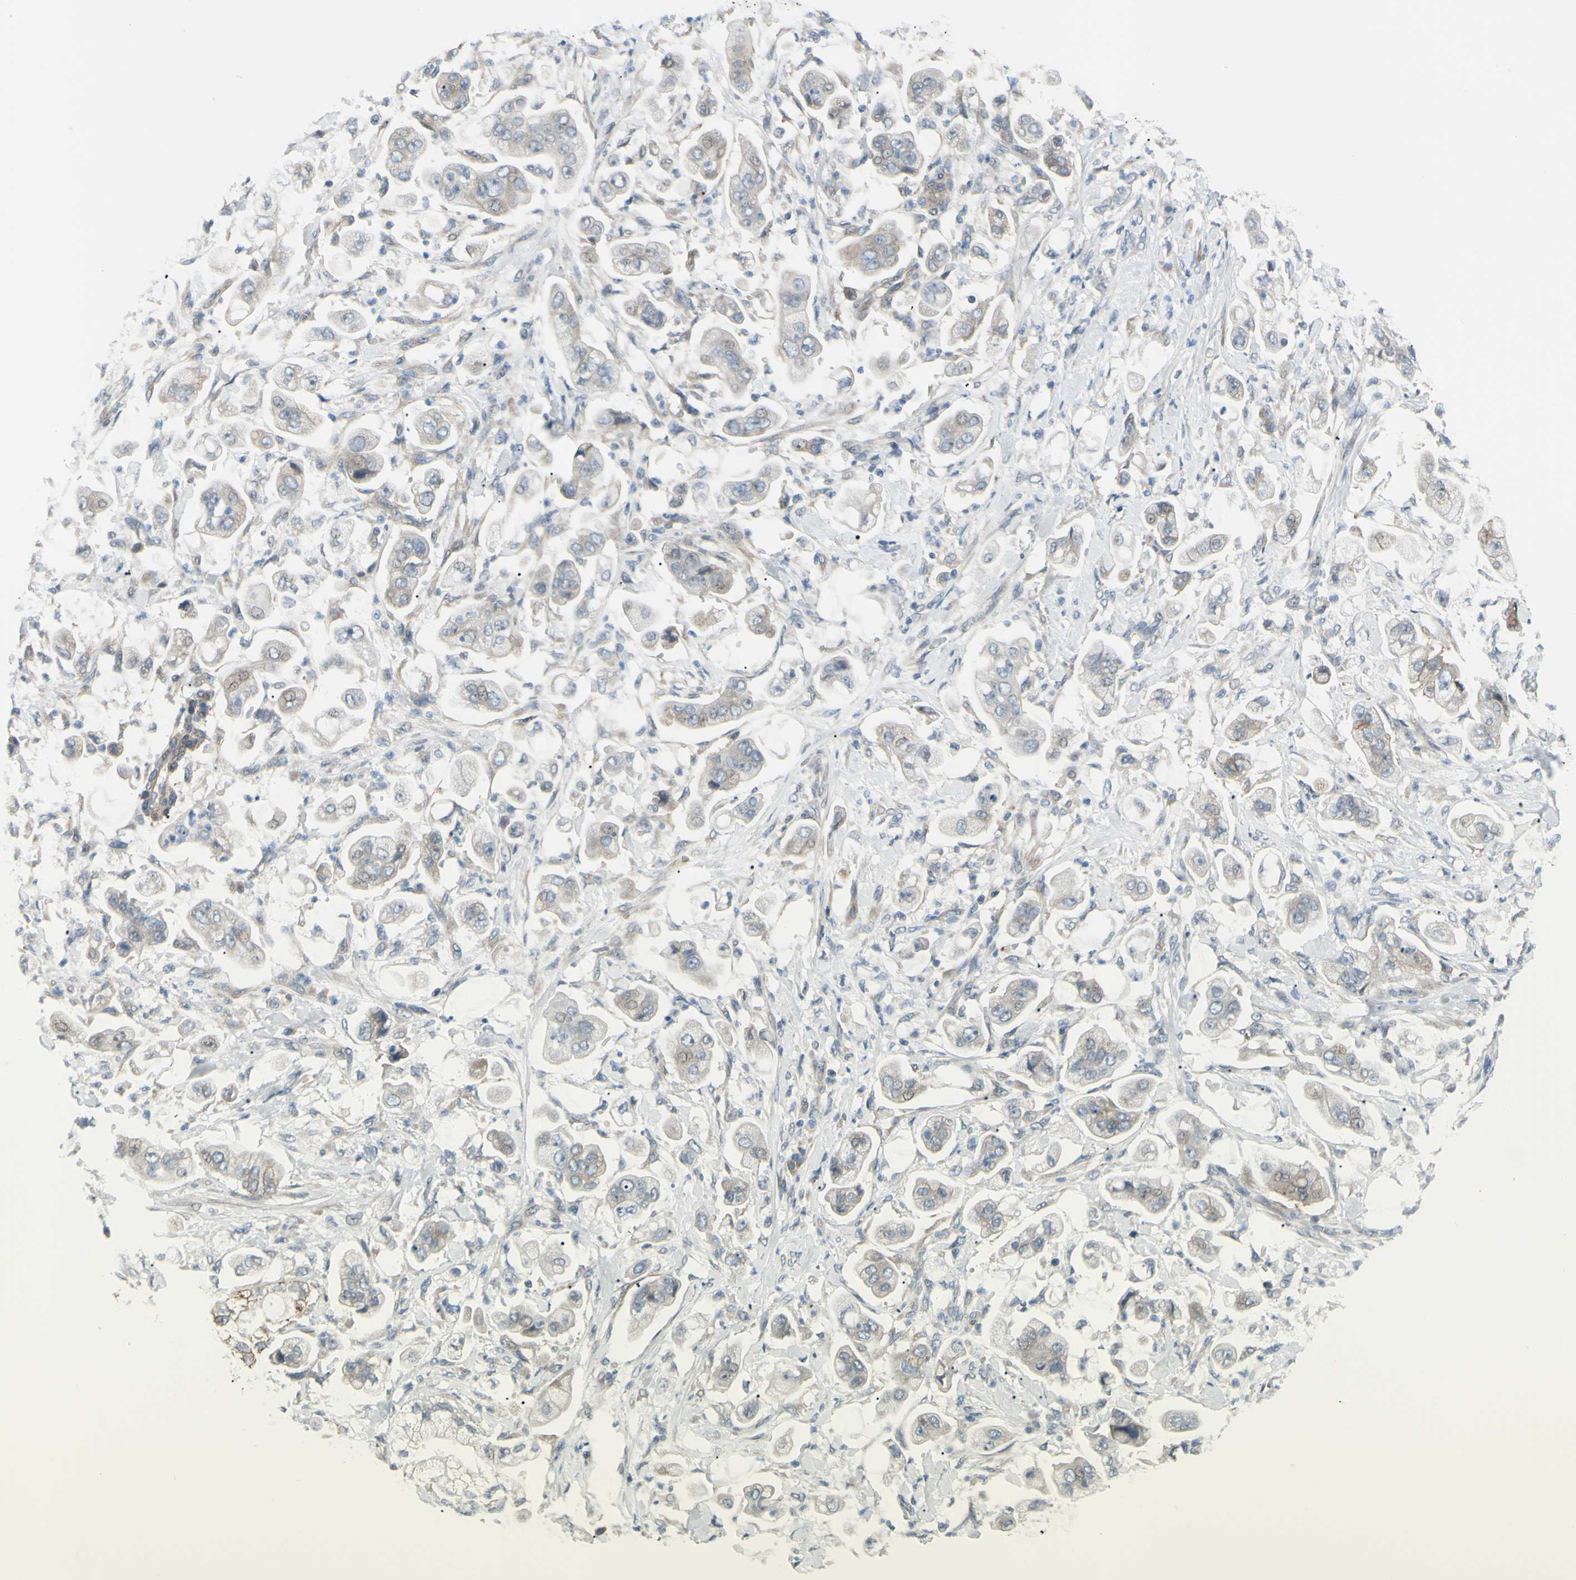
{"staining": {"intensity": "weak", "quantity": ">75%", "location": "cytoplasmic/membranous"}, "tissue": "stomach cancer", "cell_type": "Tumor cells", "image_type": "cancer", "snomed": [{"axis": "morphology", "description": "Adenocarcinoma, NOS"}, {"axis": "topography", "description": "Stomach"}], "caption": "IHC of human stomach cancer shows low levels of weak cytoplasmic/membranous expression in approximately >75% of tumor cells.", "gene": "LRRK1", "patient": {"sex": "male", "age": 62}}